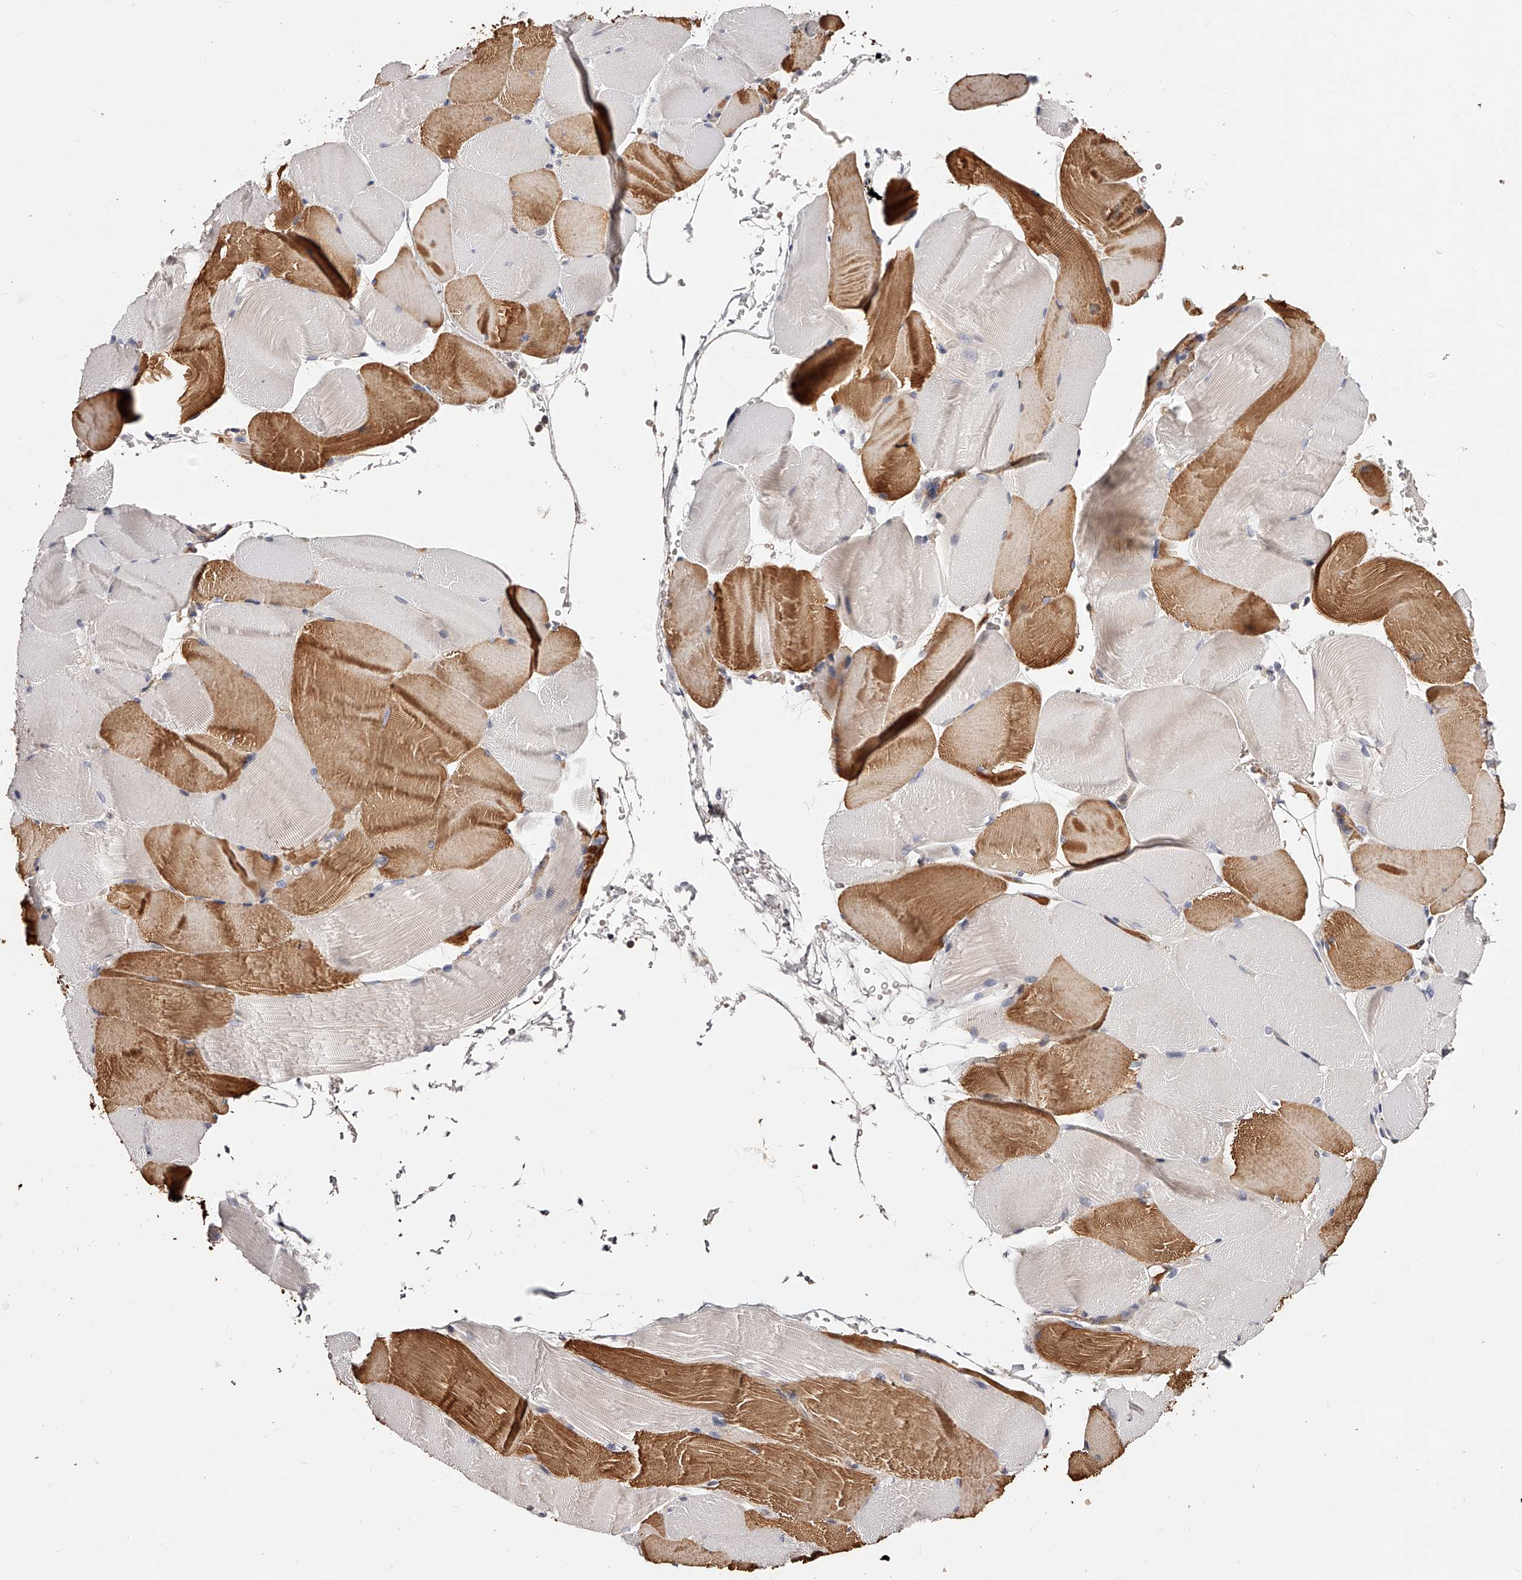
{"staining": {"intensity": "moderate", "quantity": "25%-75%", "location": "cytoplasmic/membranous"}, "tissue": "skeletal muscle", "cell_type": "Myocytes", "image_type": "normal", "snomed": [{"axis": "morphology", "description": "Normal tissue, NOS"}, {"axis": "topography", "description": "Skeletal muscle"}, {"axis": "topography", "description": "Parathyroid gland"}], "caption": "Immunohistochemistry (IHC) micrograph of benign human skeletal muscle stained for a protein (brown), which demonstrates medium levels of moderate cytoplasmic/membranous positivity in approximately 25%-75% of myocytes.", "gene": "PHACTR1", "patient": {"sex": "female", "age": 37}}